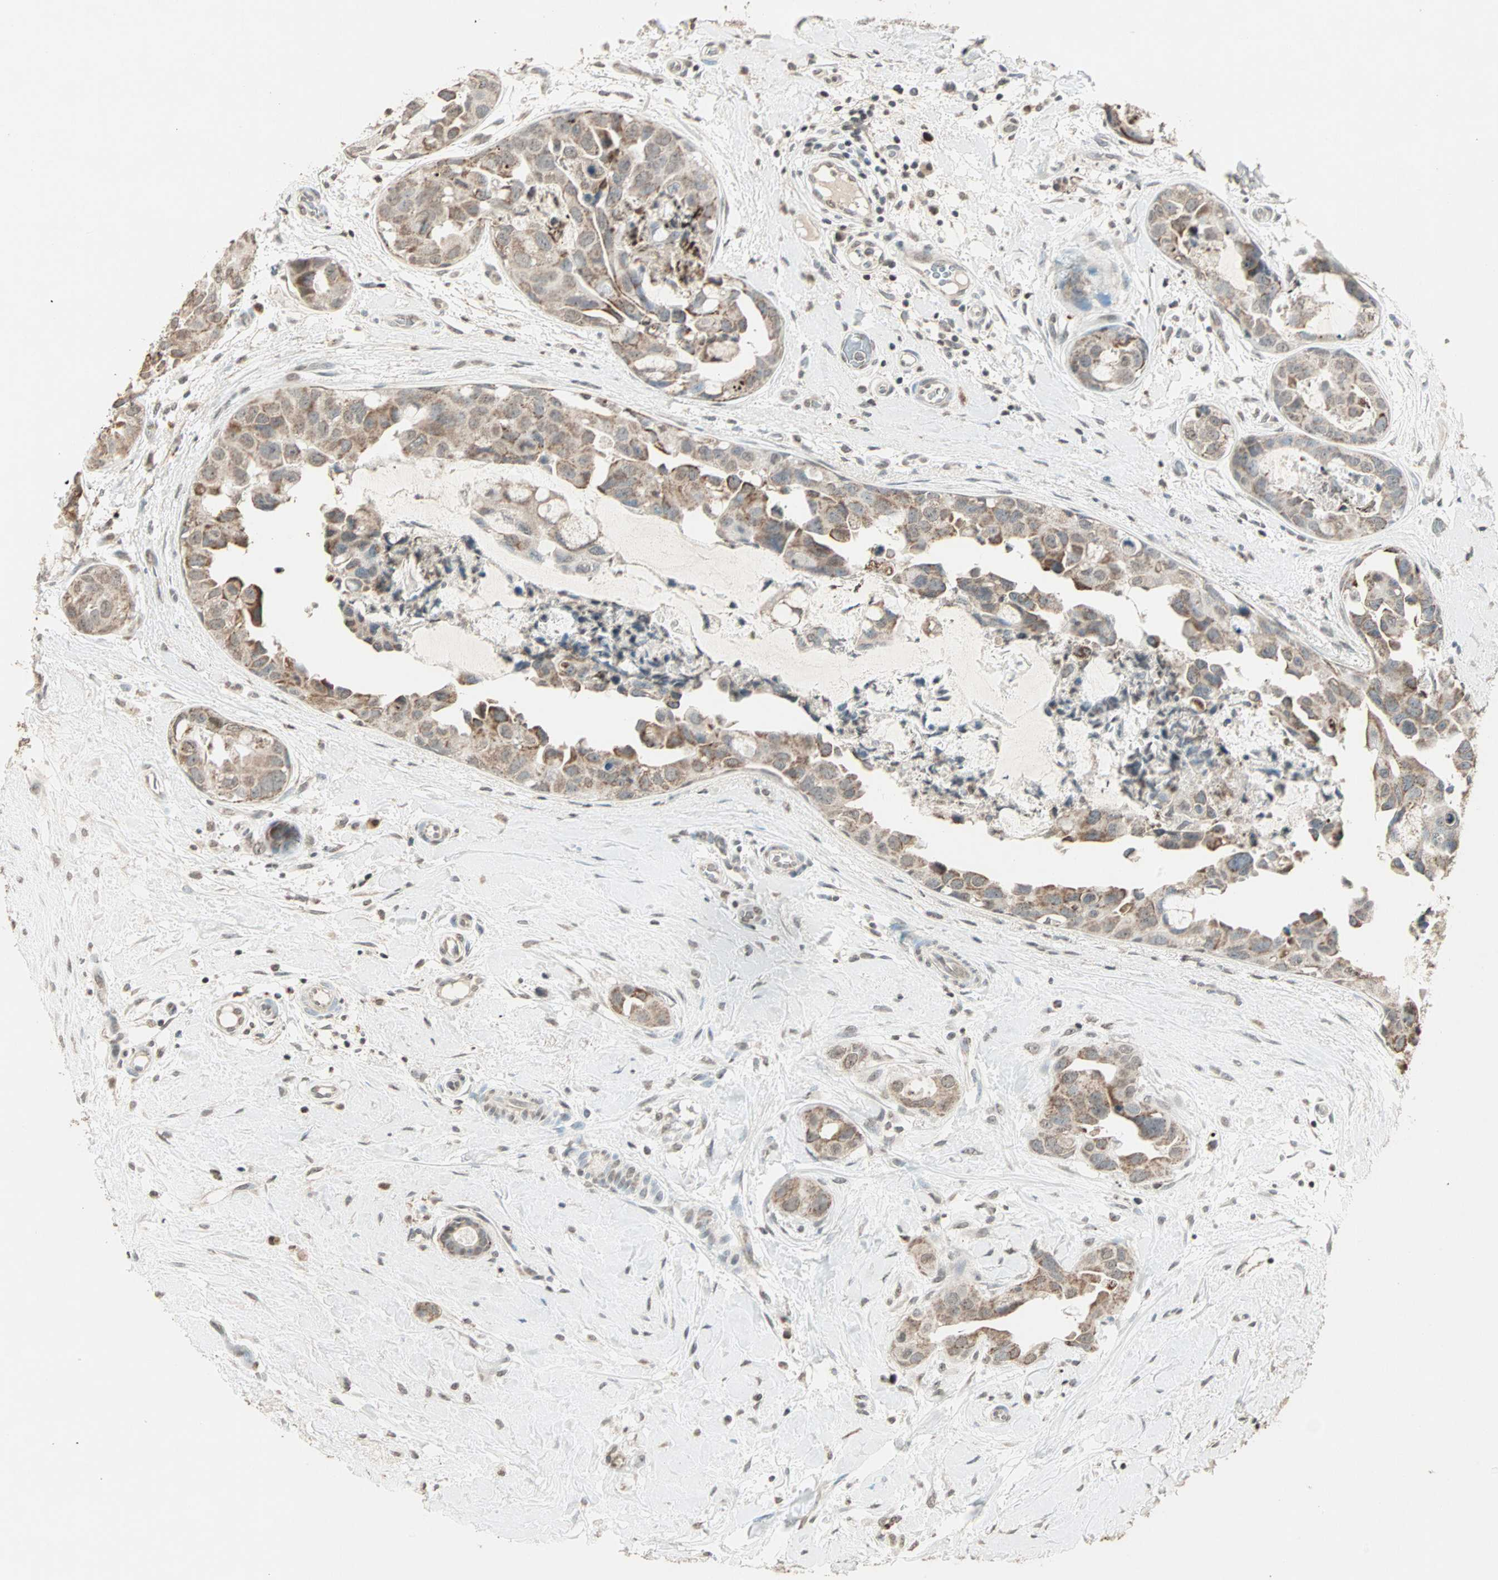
{"staining": {"intensity": "moderate", "quantity": ">75%", "location": "cytoplasmic/membranous"}, "tissue": "breast cancer", "cell_type": "Tumor cells", "image_type": "cancer", "snomed": [{"axis": "morphology", "description": "Duct carcinoma"}, {"axis": "topography", "description": "Breast"}], "caption": "Immunohistochemical staining of human invasive ductal carcinoma (breast) demonstrates medium levels of moderate cytoplasmic/membranous positivity in approximately >75% of tumor cells. The protein of interest is stained brown, and the nuclei are stained in blue (DAB (3,3'-diaminobenzidine) IHC with brightfield microscopy, high magnification).", "gene": "PRELID1", "patient": {"sex": "female", "age": 40}}